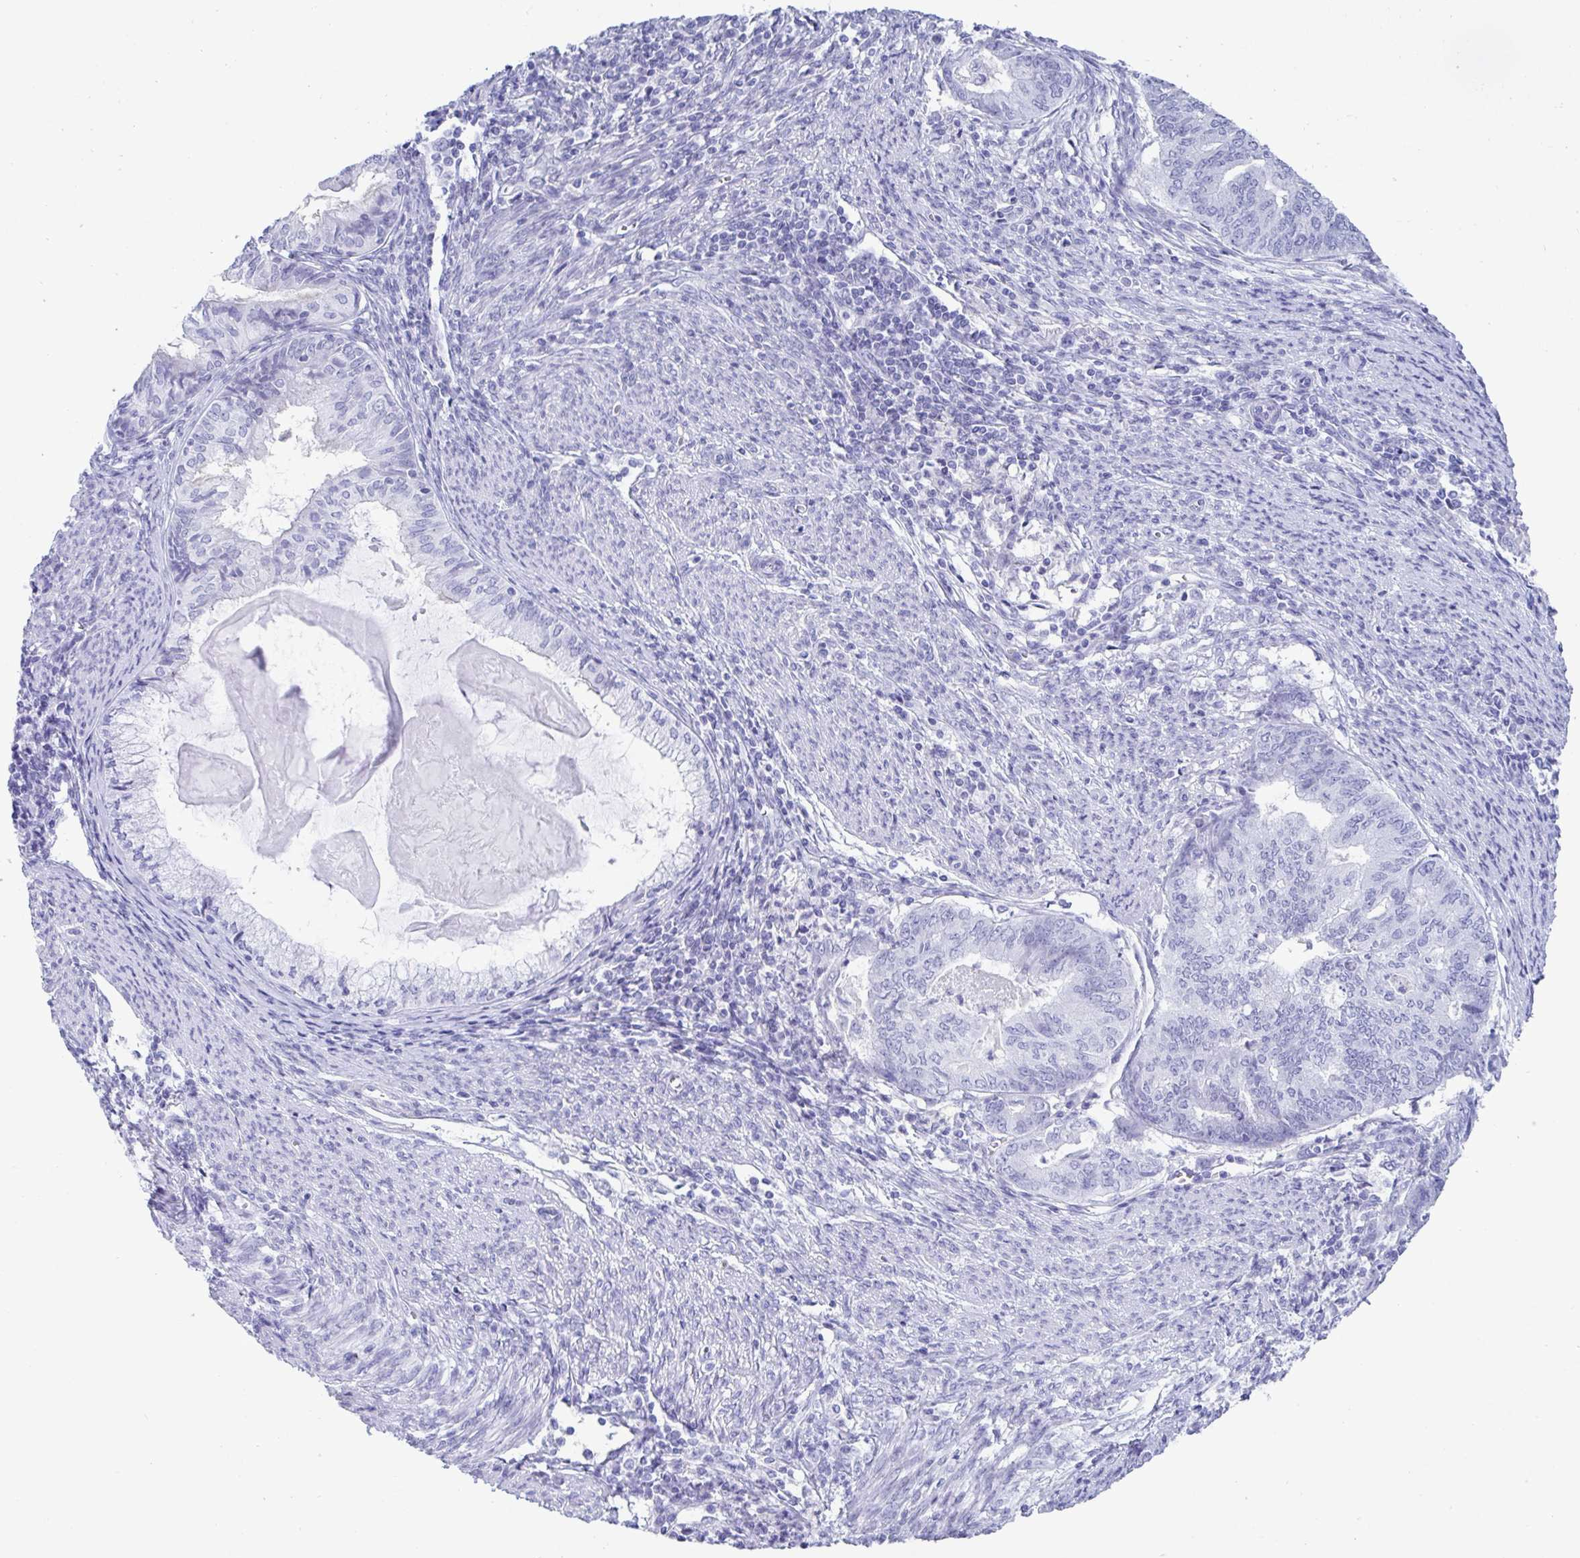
{"staining": {"intensity": "negative", "quantity": "none", "location": "none"}, "tissue": "endometrial cancer", "cell_type": "Tumor cells", "image_type": "cancer", "snomed": [{"axis": "morphology", "description": "Adenocarcinoma, NOS"}, {"axis": "topography", "description": "Endometrium"}], "caption": "DAB immunohistochemical staining of human endometrial cancer exhibits no significant staining in tumor cells.", "gene": "CDX4", "patient": {"sex": "female", "age": 79}}